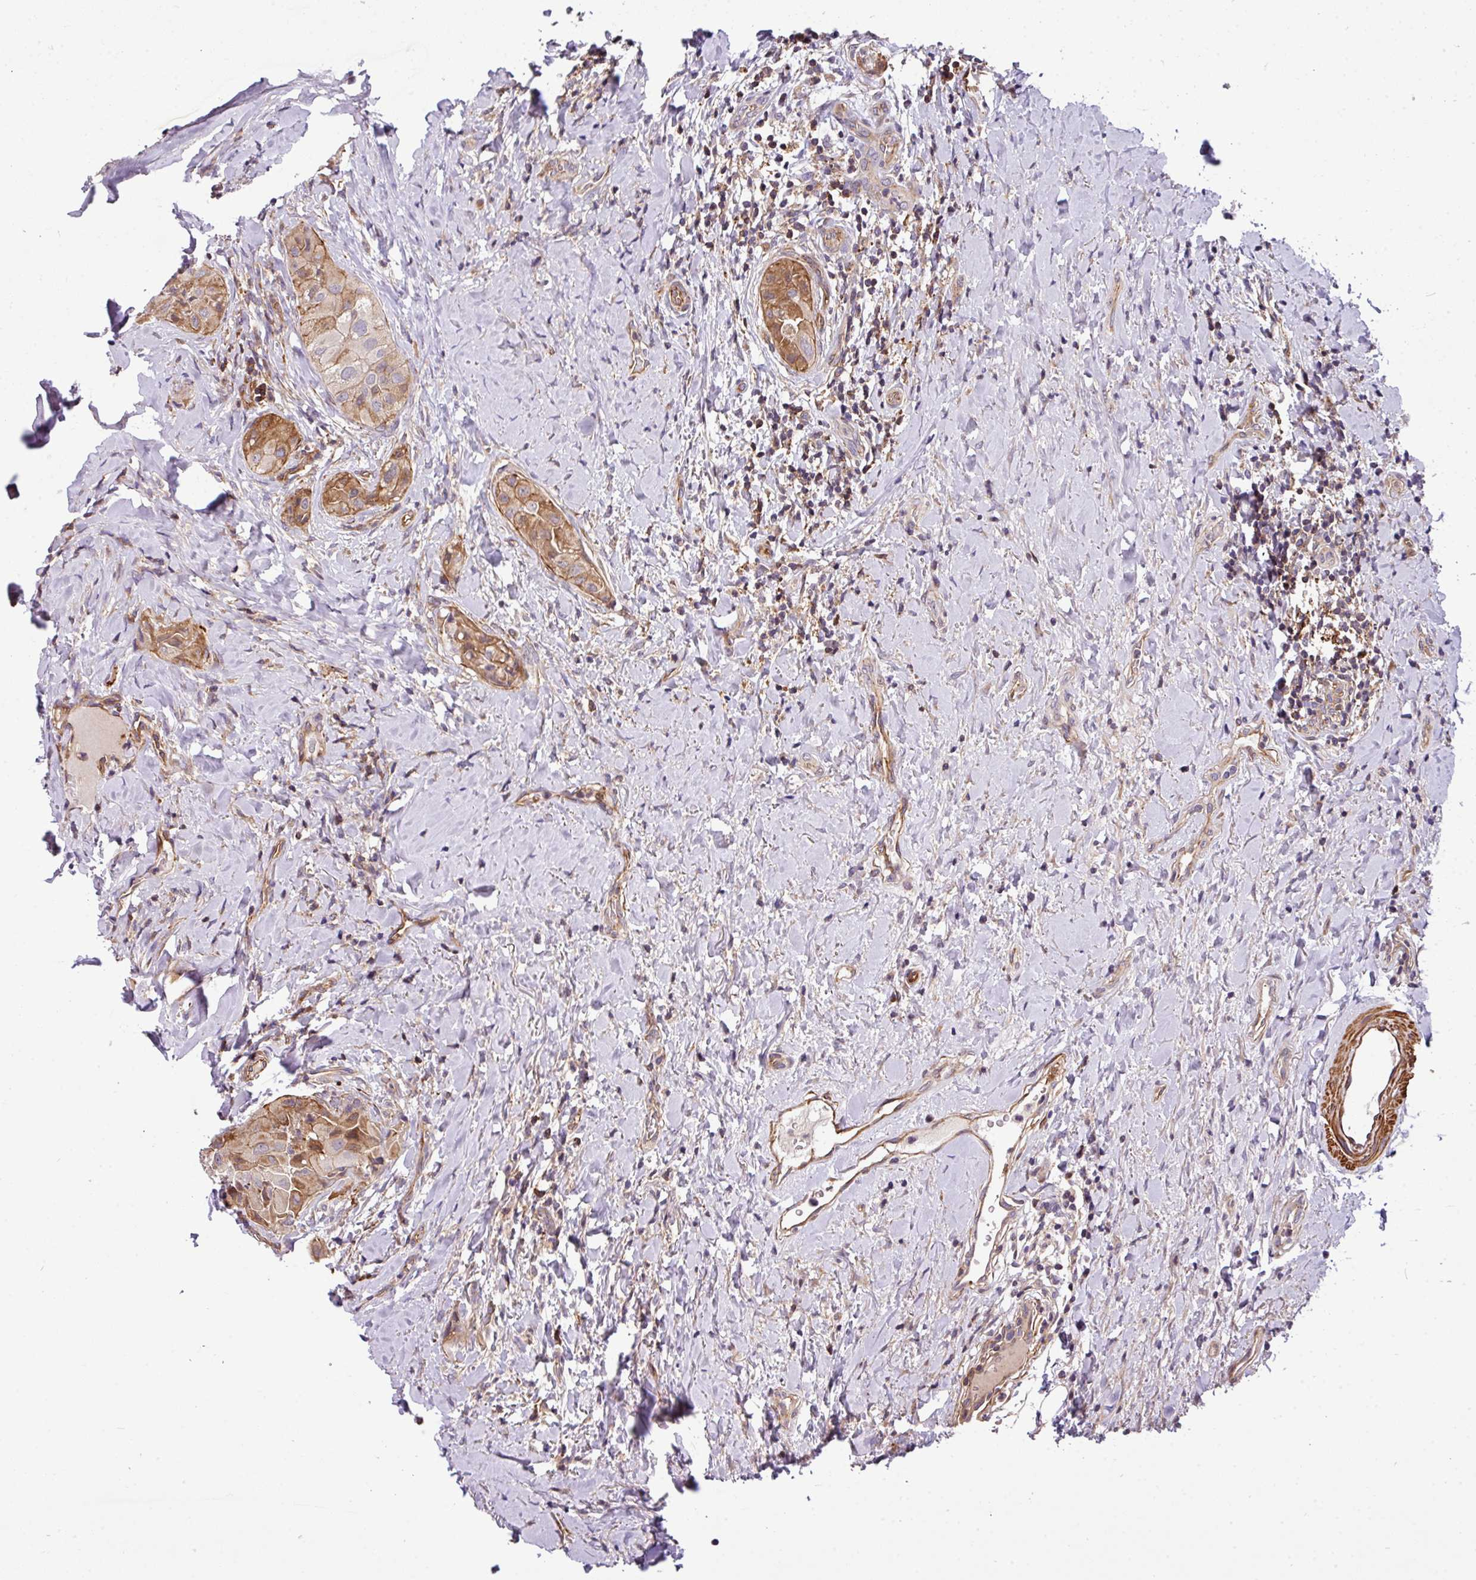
{"staining": {"intensity": "moderate", "quantity": ">75%", "location": "cytoplasmic/membranous"}, "tissue": "thyroid cancer", "cell_type": "Tumor cells", "image_type": "cancer", "snomed": [{"axis": "morphology", "description": "Normal tissue, NOS"}, {"axis": "morphology", "description": "Papillary adenocarcinoma, NOS"}, {"axis": "topography", "description": "Thyroid gland"}], "caption": "Human thyroid papillary adenocarcinoma stained for a protein (brown) demonstrates moderate cytoplasmic/membranous positive staining in approximately >75% of tumor cells.", "gene": "CASS4", "patient": {"sex": "female", "age": 59}}